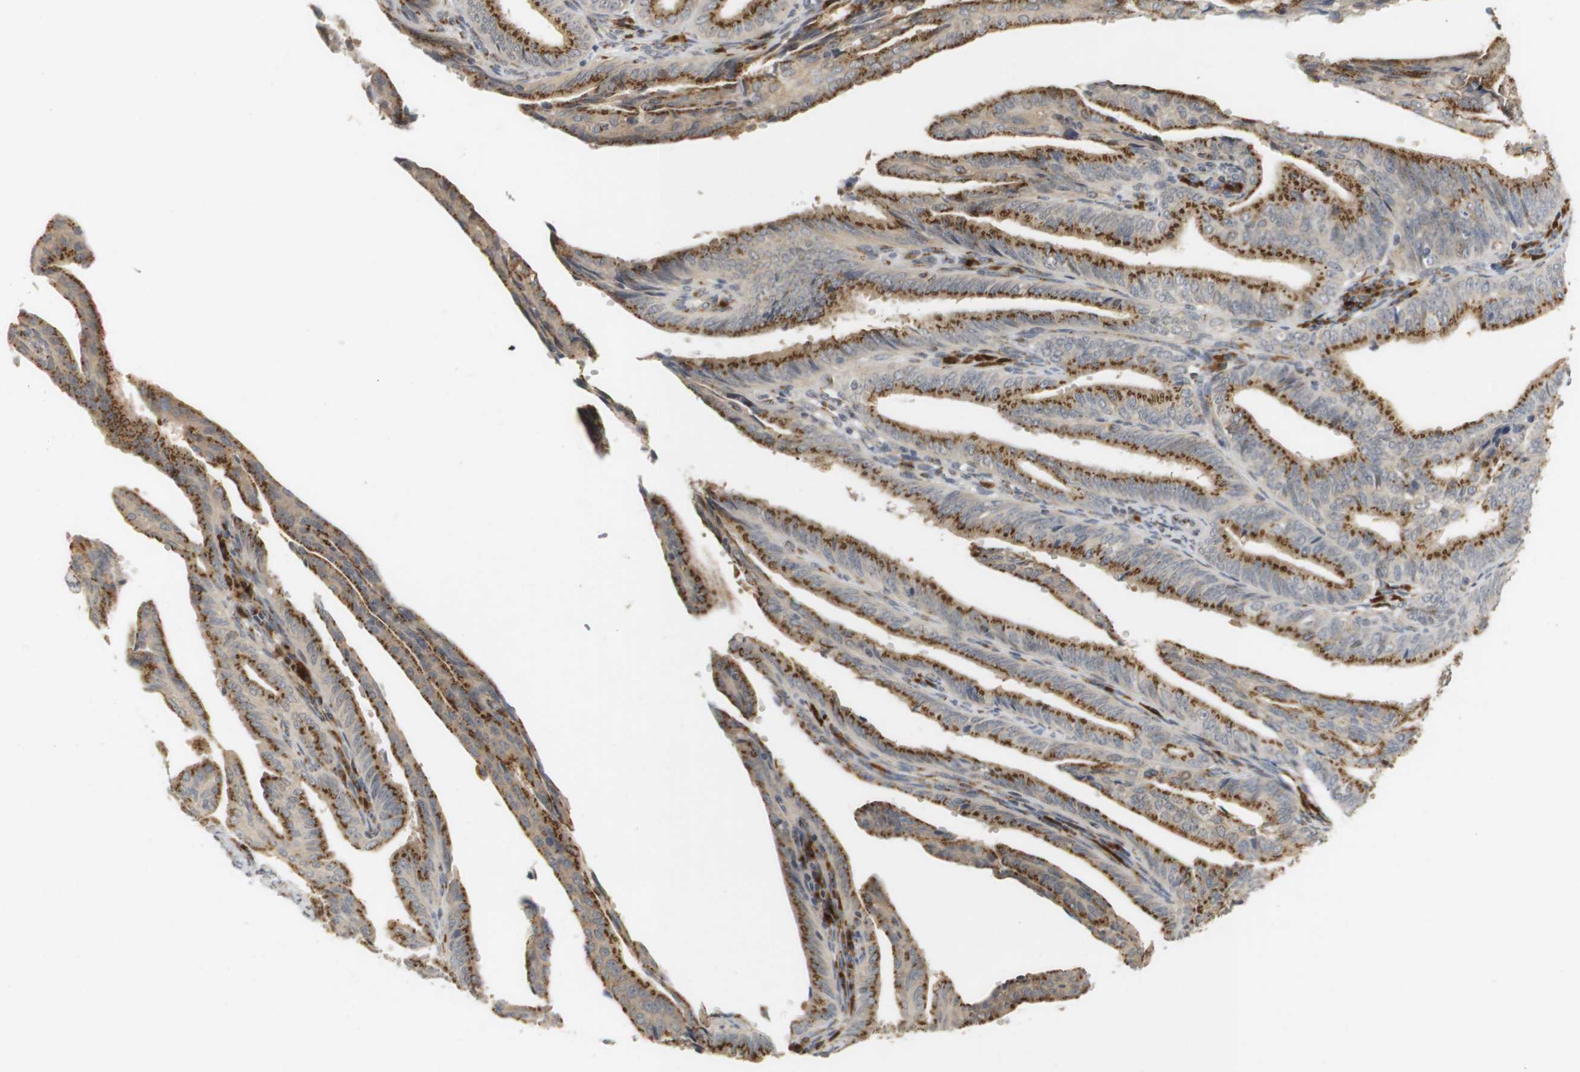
{"staining": {"intensity": "moderate", "quantity": ">75%", "location": "cytoplasmic/membranous"}, "tissue": "endometrial cancer", "cell_type": "Tumor cells", "image_type": "cancer", "snomed": [{"axis": "morphology", "description": "Adenocarcinoma, NOS"}, {"axis": "topography", "description": "Endometrium"}], "caption": "Moderate cytoplasmic/membranous protein staining is seen in approximately >75% of tumor cells in adenocarcinoma (endometrial). Using DAB (3,3'-diaminobenzidine) (brown) and hematoxylin (blue) stains, captured at high magnification using brightfield microscopy.", "gene": "ZFPL1", "patient": {"sex": "female", "age": 58}}